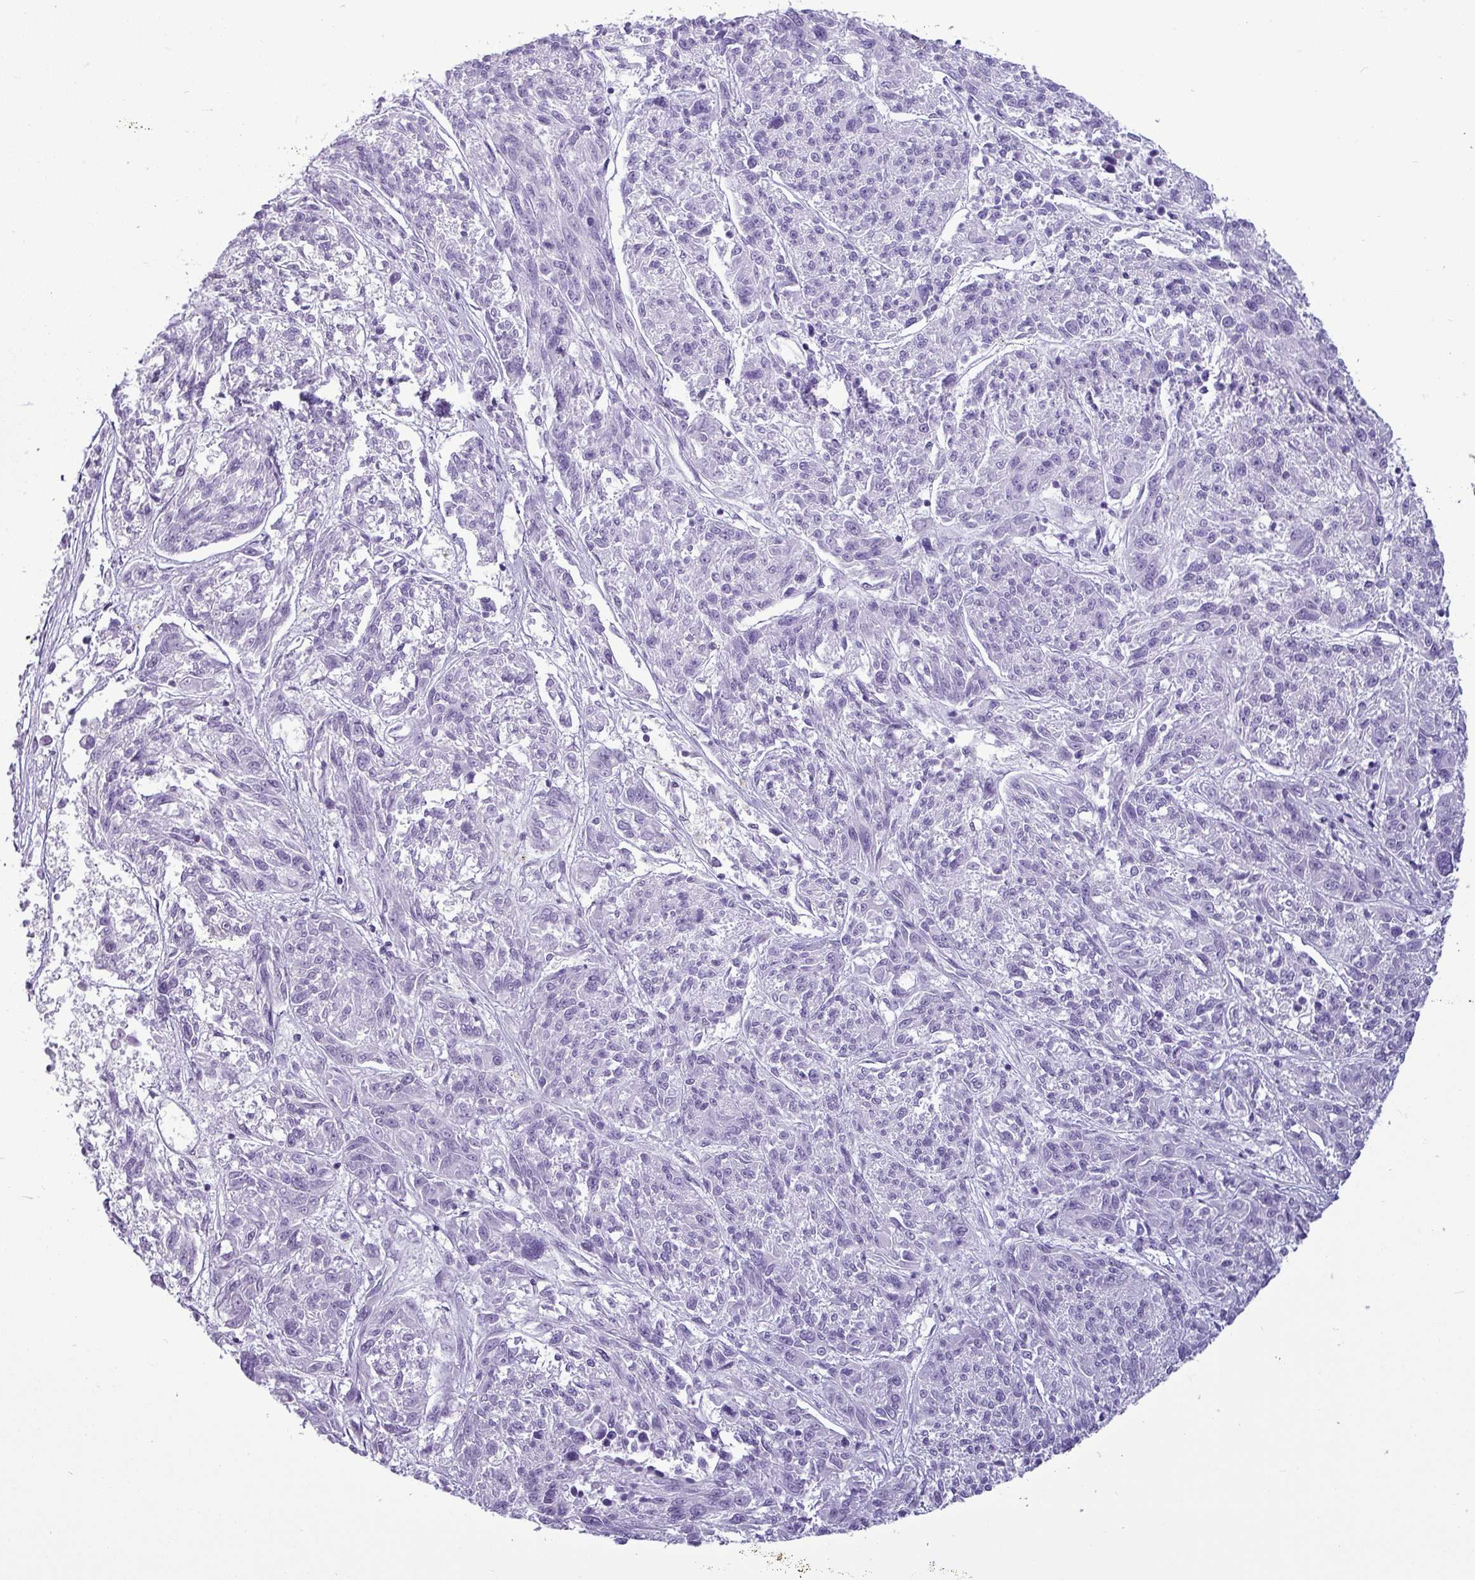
{"staining": {"intensity": "negative", "quantity": "none", "location": "none"}, "tissue": "melanoma", "cell_type": "Tumor cells", "image_type": "cancer", "snomed": [{"axis": "morphology", "description": "Malignant melanoma, NOS"}, {"axis": "topography", "description": "Skin"}], "caption": "A histopathology image of malignant melanoma stained for a protein exhibits no brown staining in tumor cells.", "gene": "AMY1B", "patient": {"sex": "male", "age": 53}}